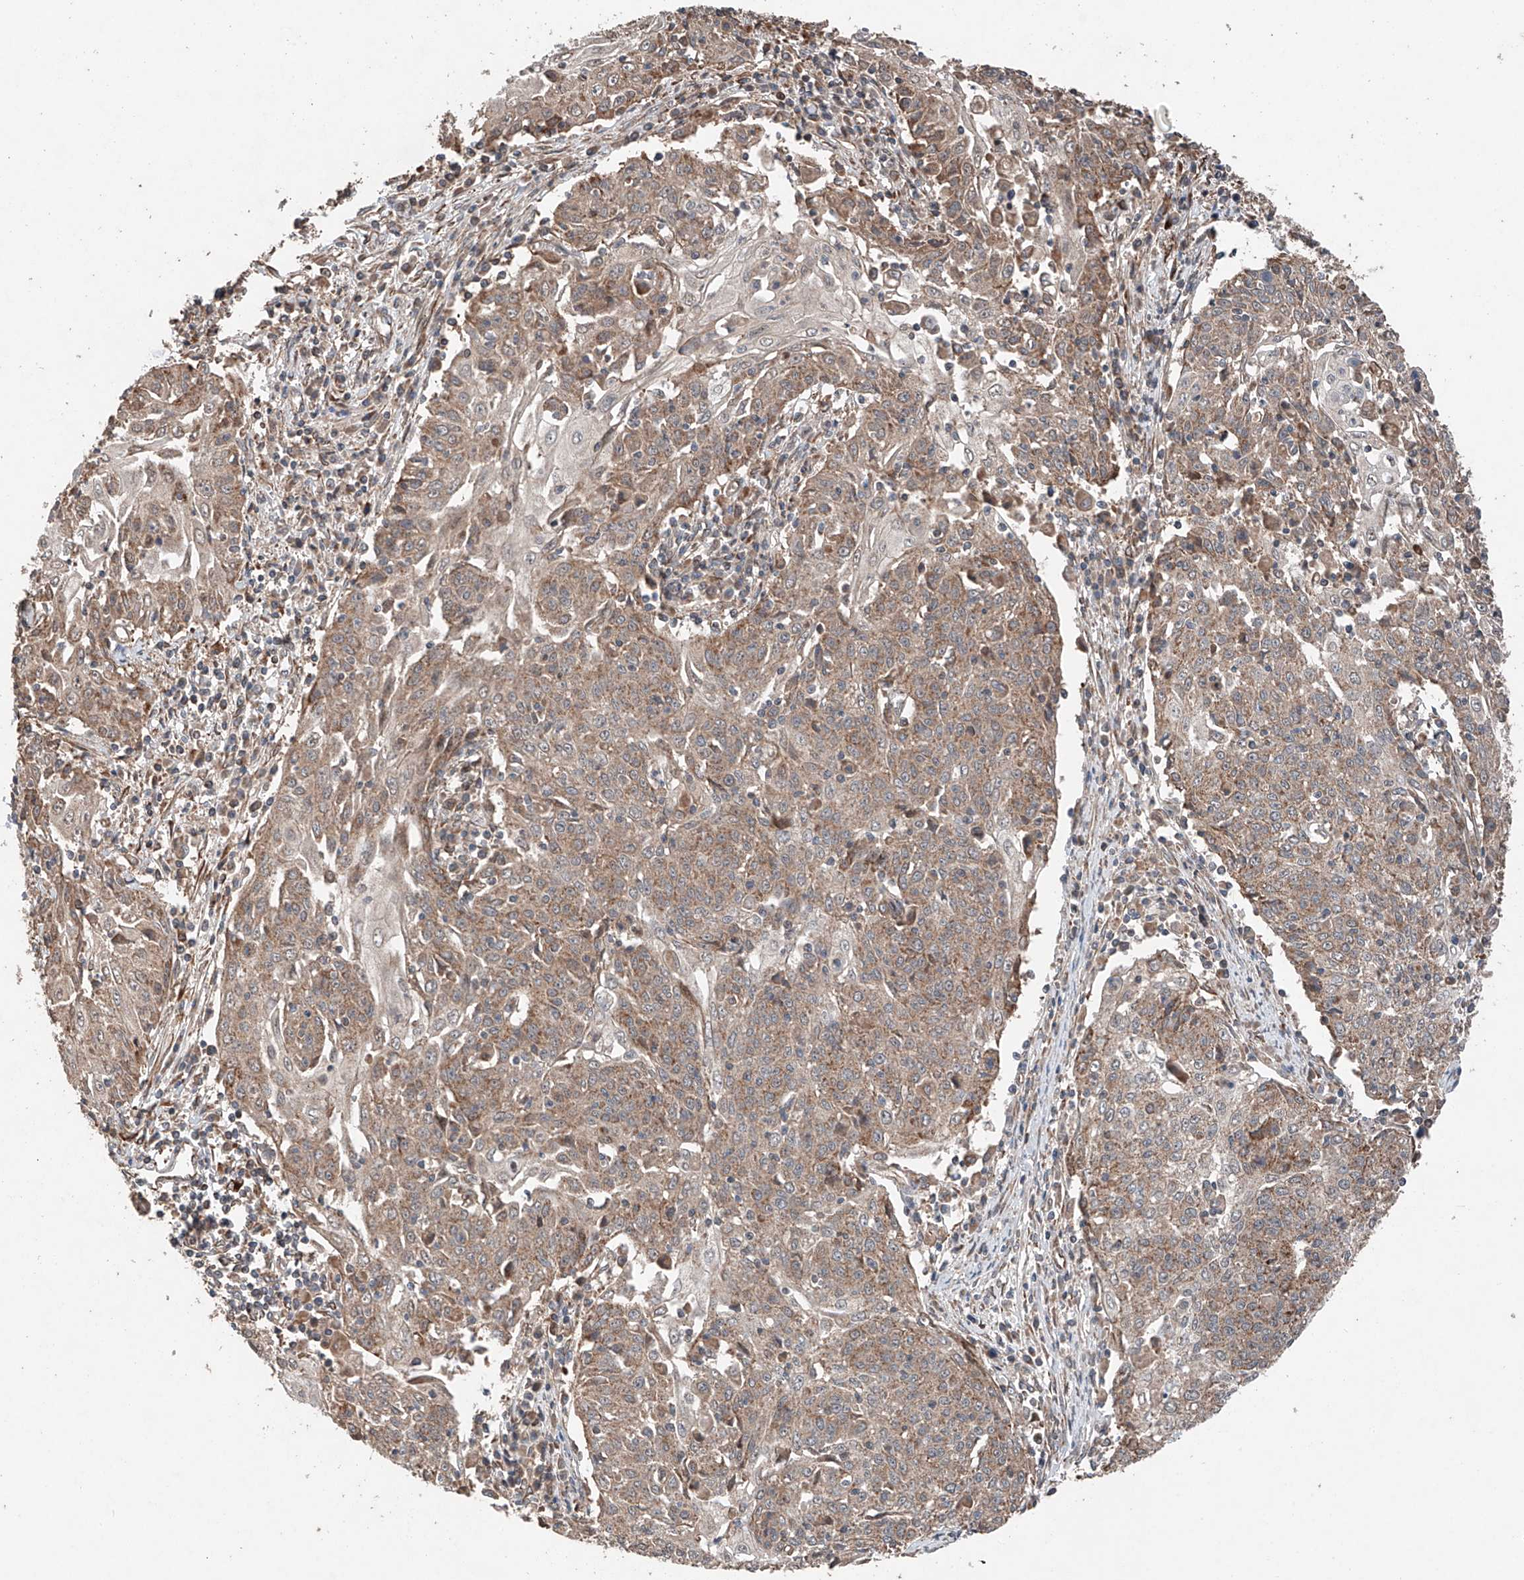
{"staining": {"intensity": "moderate", "quantity": ">75%", "location": "cytoplasmic/membranous"}, "tissue": "cervical cancer", "cell_type": "Tumor cells", "image_type": "cancer", "snomed": [{"axis": "morphology", "description": "Squamous cell carcinoma, NOS"}, {"axis": "topography", "description": "Cervix"}], "caption": "Protein staining by IHC reveals moderate cytoplasmic/membranous expression in about >75% of tumor cells in cervical cancer (squamous cell carcinoma).", "gene": "AP4B1", "patient": {"sex": "female", "age": 48}}